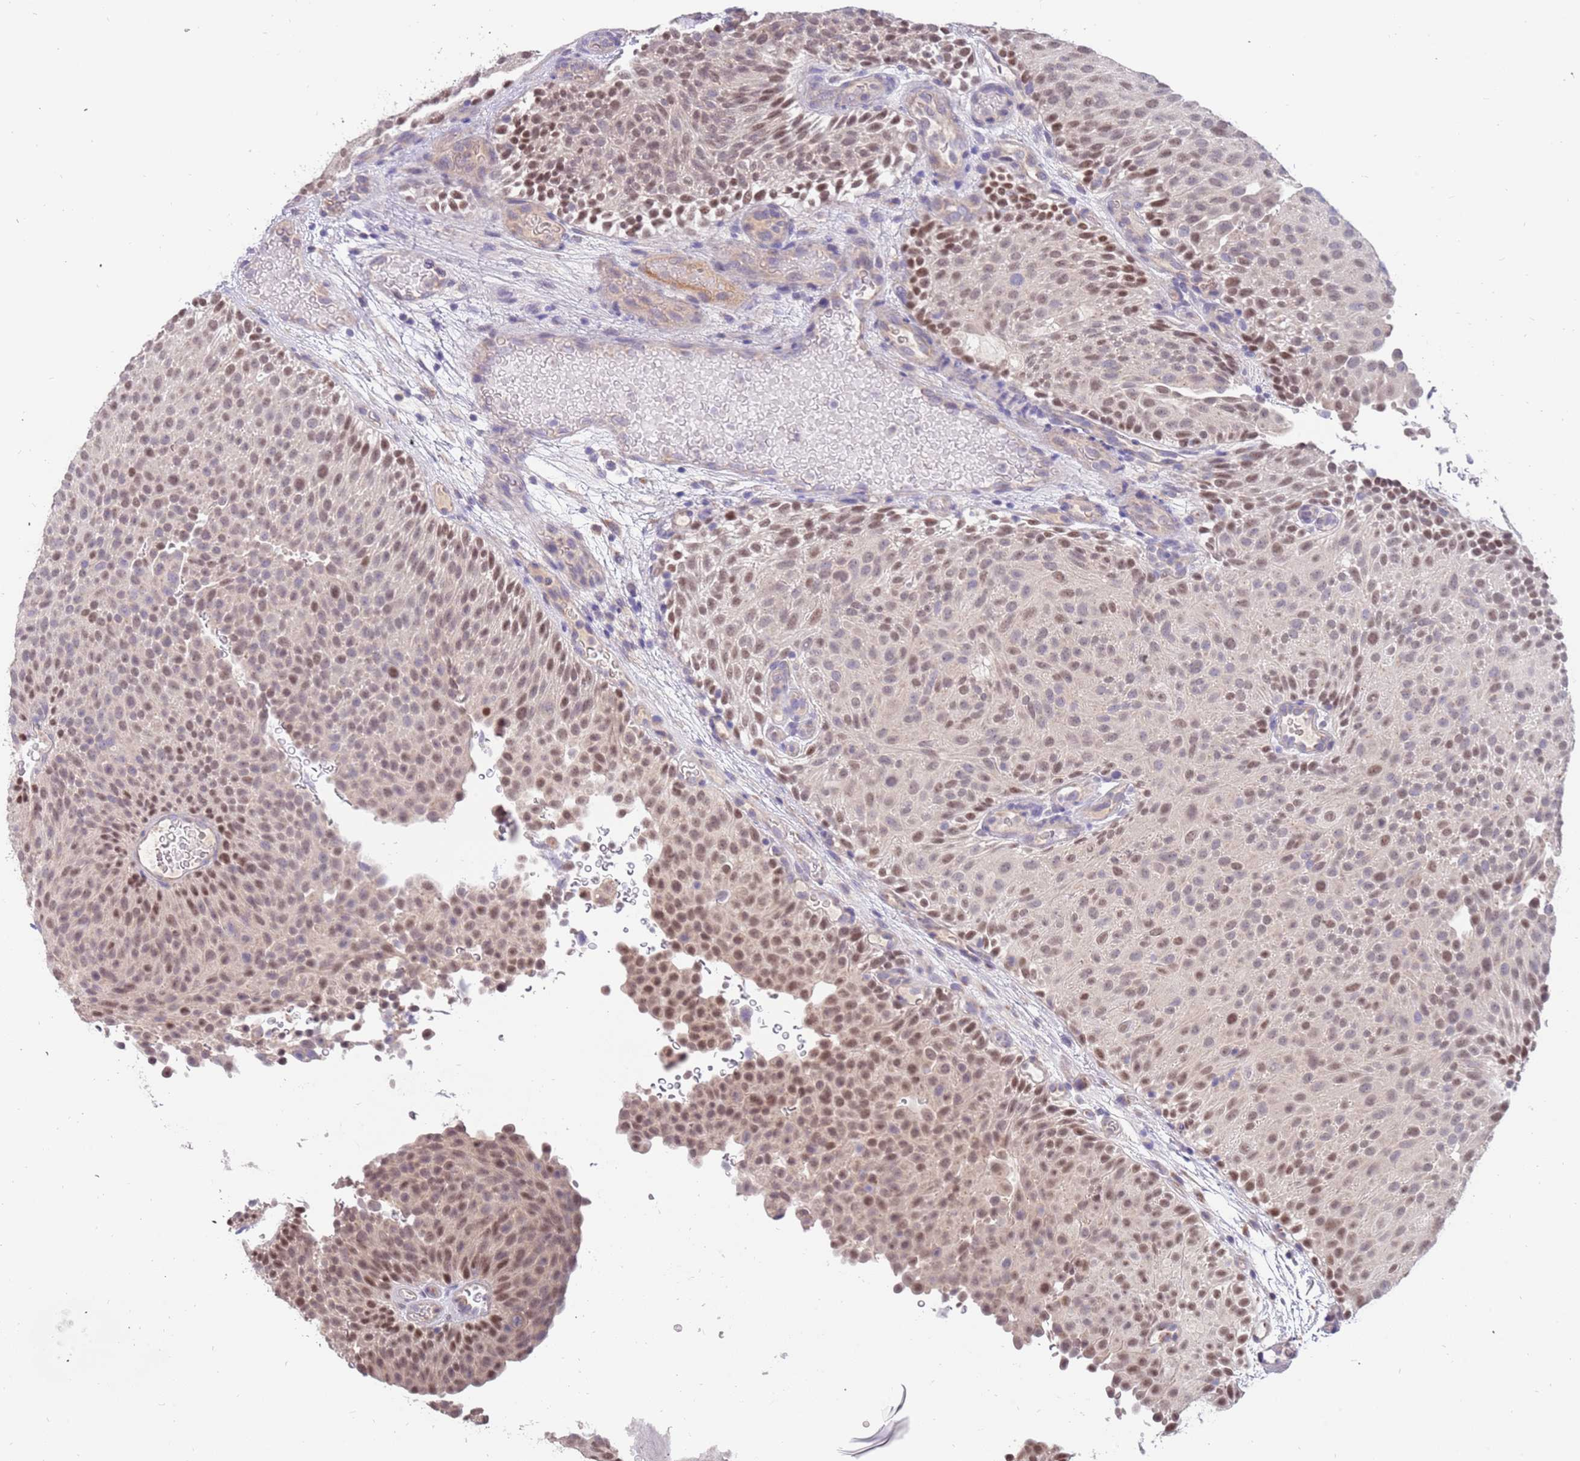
{"staining": {"intensity": "weak", "quantity": "25%-75%", "location": "nuclear"}, "tissue": "urothelial cancer", "cell_type": "Tumor cells", "image_type": "cancer", "snomed": [{"axis": "morphology", "description": "Urothelial carcinoma, Low grade"}, {"axis": "topography", "description": "Urinary bladder"}], "caption": "Urothelial cancer stained with IHC exhibits weak nuclear expression in approximately 25%-75% of tumor cells. (DAB = brown stain, brightfield microscopy at high magnification).", "gene": "ZNF746", "patient": {"sex": "male", "age": 78}}